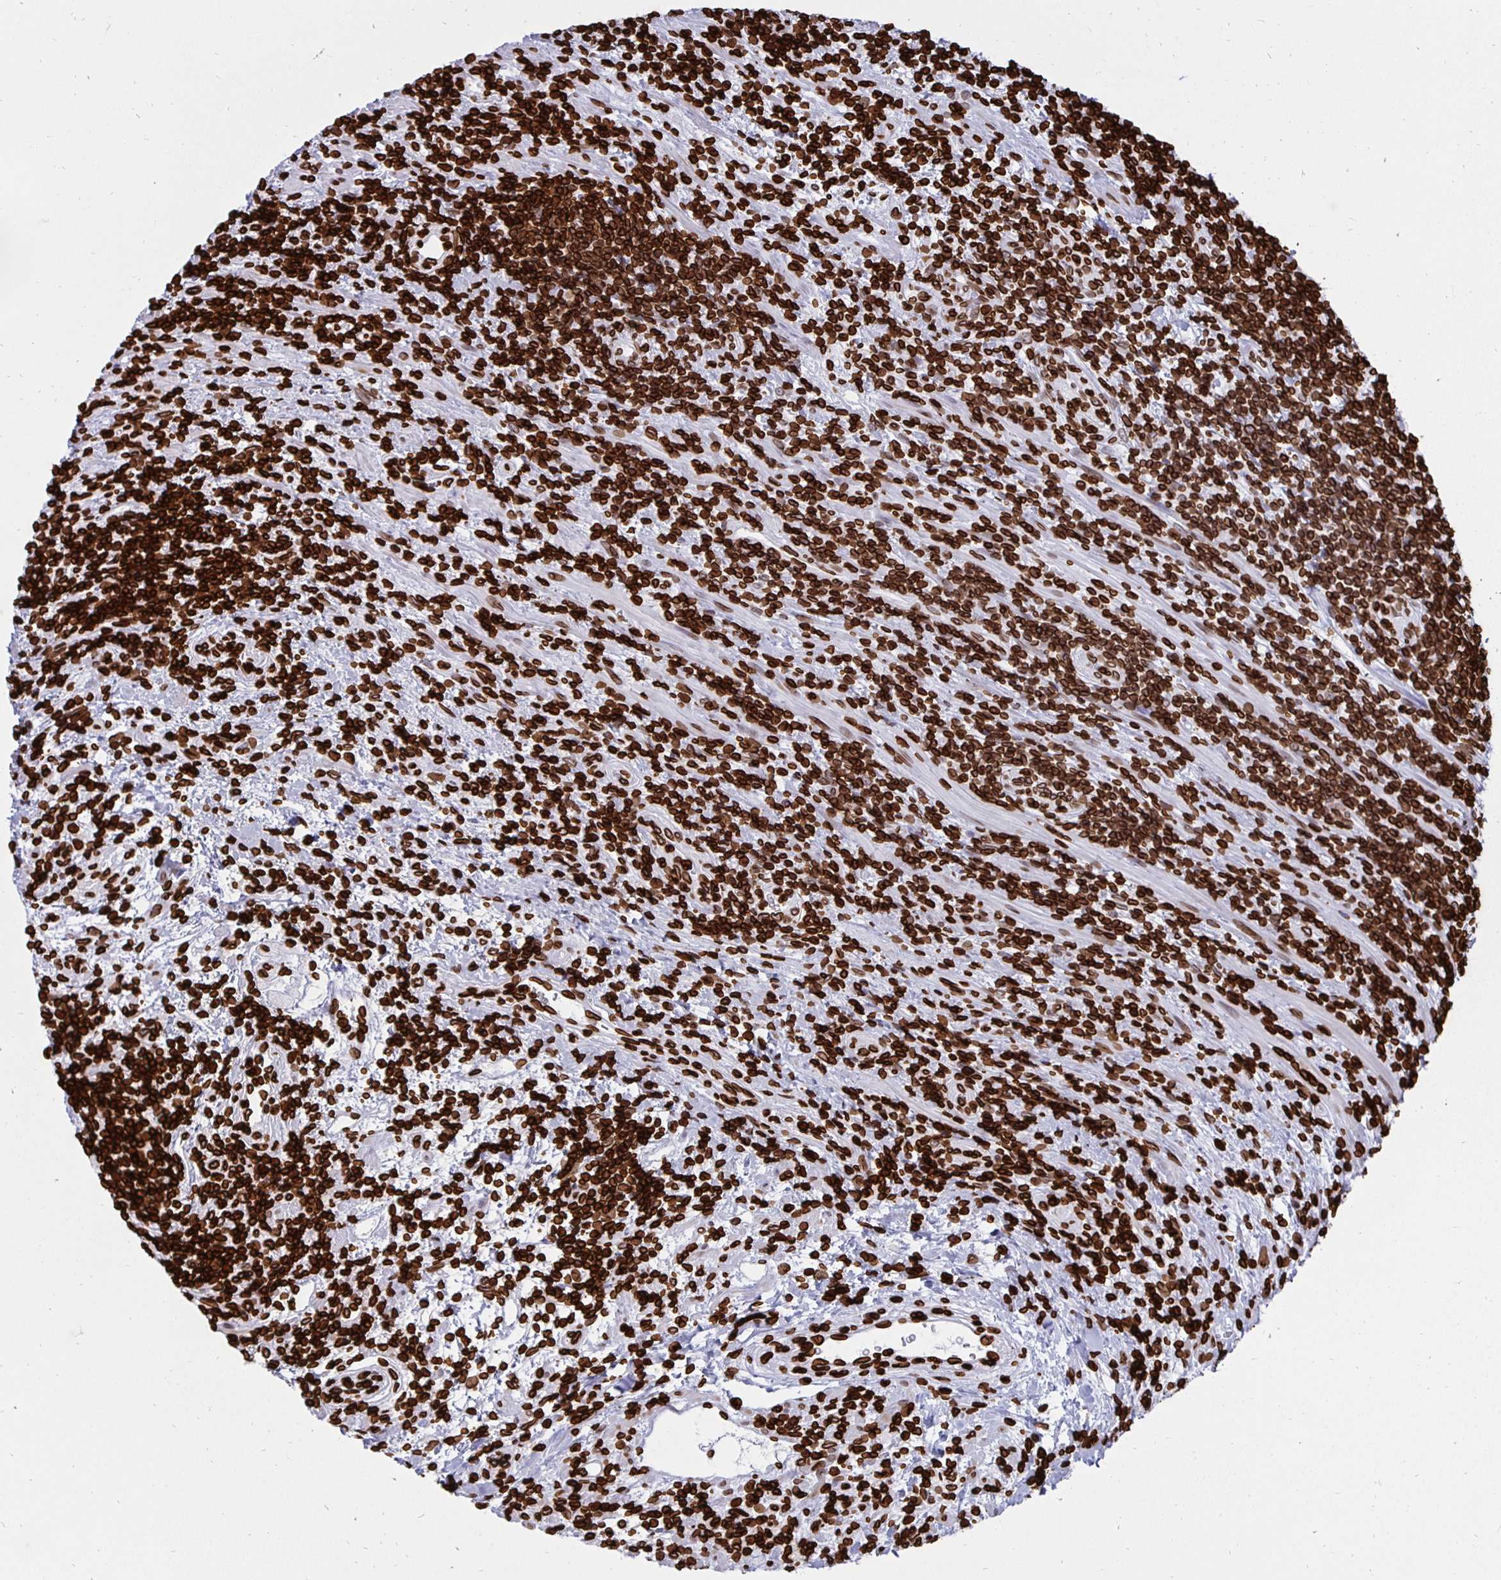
{"staining": {"intensity": "strong", "quantity": ">75%", "location": "cytoplasmic/membranous,nuclear"}, "tissue": "lymphoma", "cell_type": "Tumor cells", "image_type": "cancer", "snomed": [{"axis": "morphology", "description": "Malignant lymphoma, non-Hodgkin's type, High grade"}, {"axis": "topography", "description": "Small intestine"}], "caption": "The micrograph reveals immunohistochemical staining of high-grade malignant lymphoma, non-Hodgkin's type. There is strong cytoplasmic/membranous and nuclear positivity is appreciated in about >75% of tumor cells.", "gene": "LMNB1", "patient": {"sex": "female", "age": 56}}